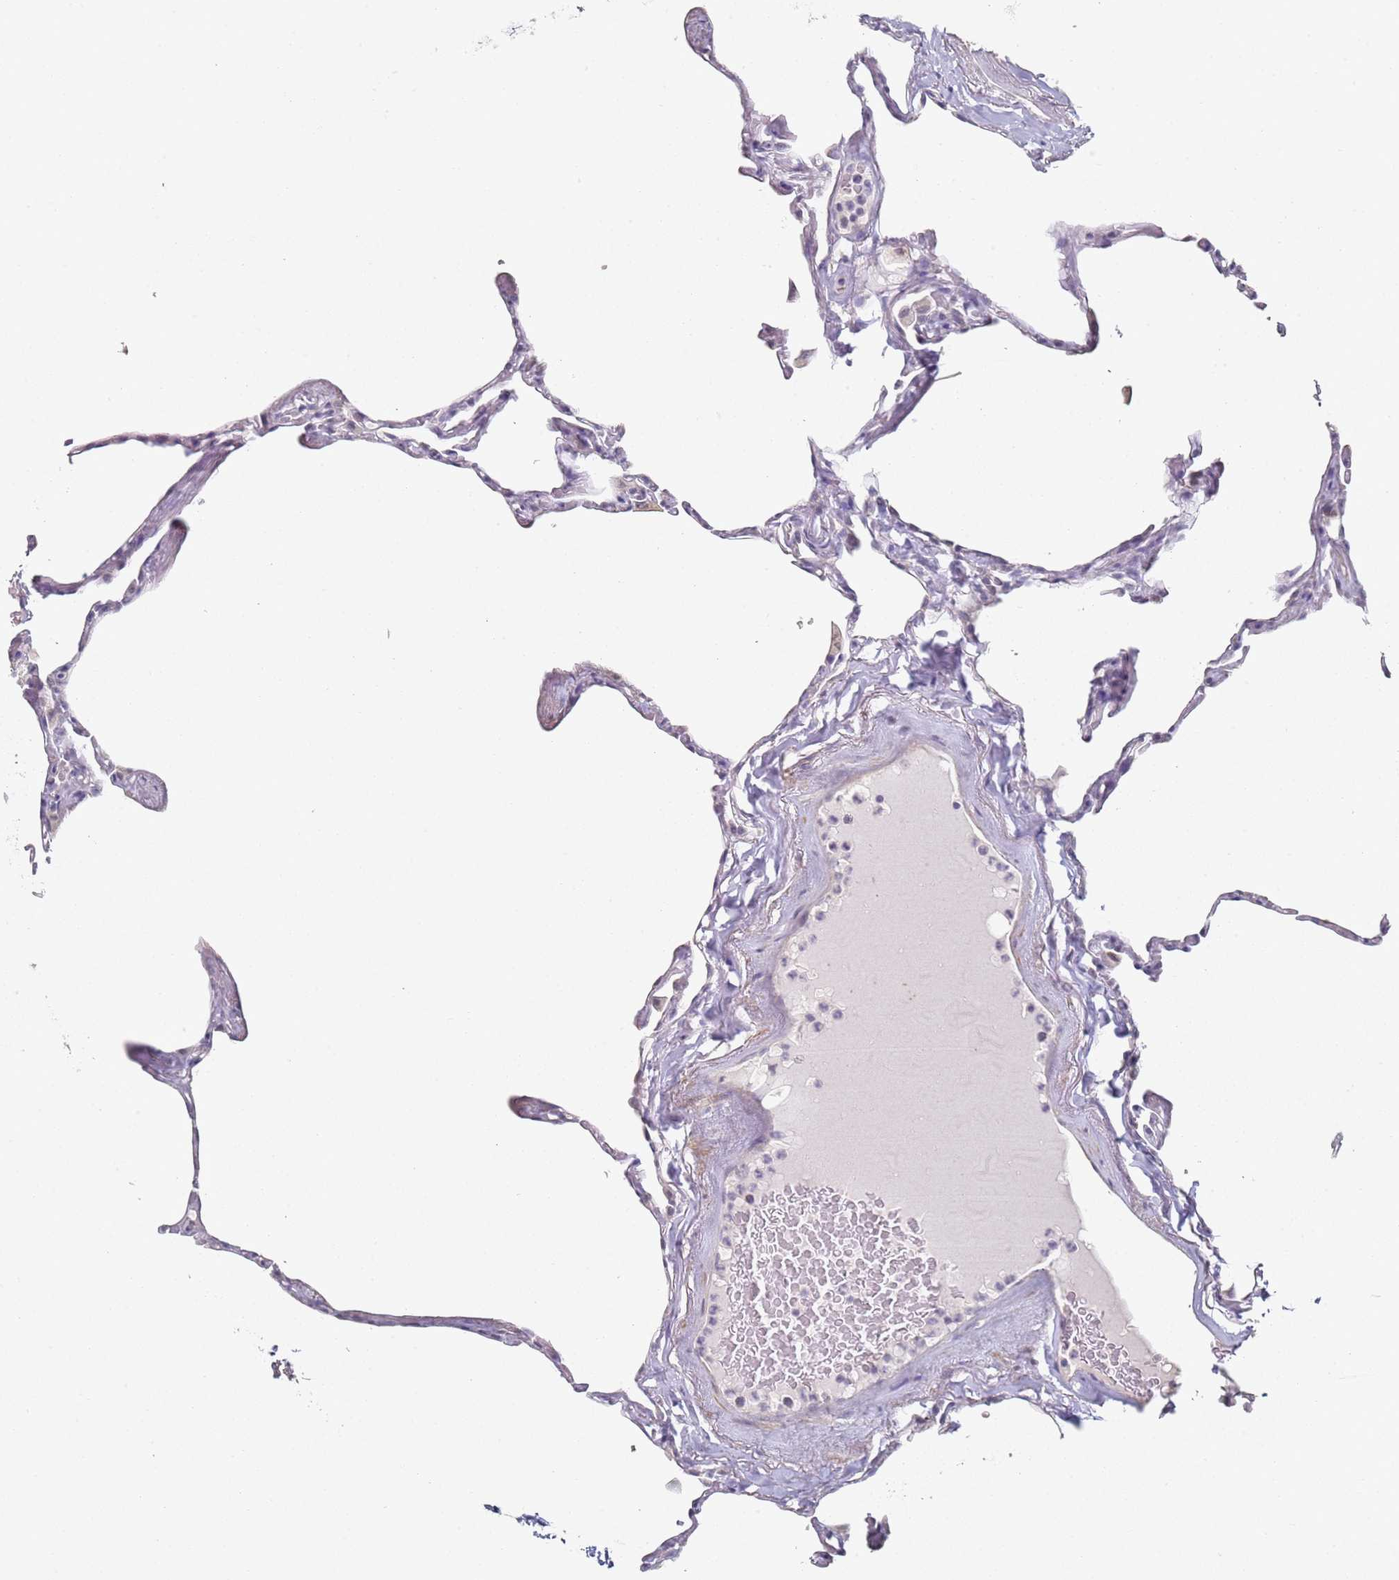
{"staining": {"intensity": "negative", "quantity": "none", "location": "none"}, "tissue": "lung", "cell_type": "Alveolar cells", "image_type": "normal", "snomed": [{"axis": "morphology", "description": "Normal tissue, NOS"}, {"axis": "topography", "description": "Lung"}], "caption": "The photomicrograph exhibits no staining of alveolar cells in benign lung. Brightfield microscopy of IHC stained with DAB (3,3'-diaminobenzidine) (brown) and hematoxylin (blue), captured at high magnification.", "gene": "DNAH11", "patient": {"sex": "male", "age": 65}}